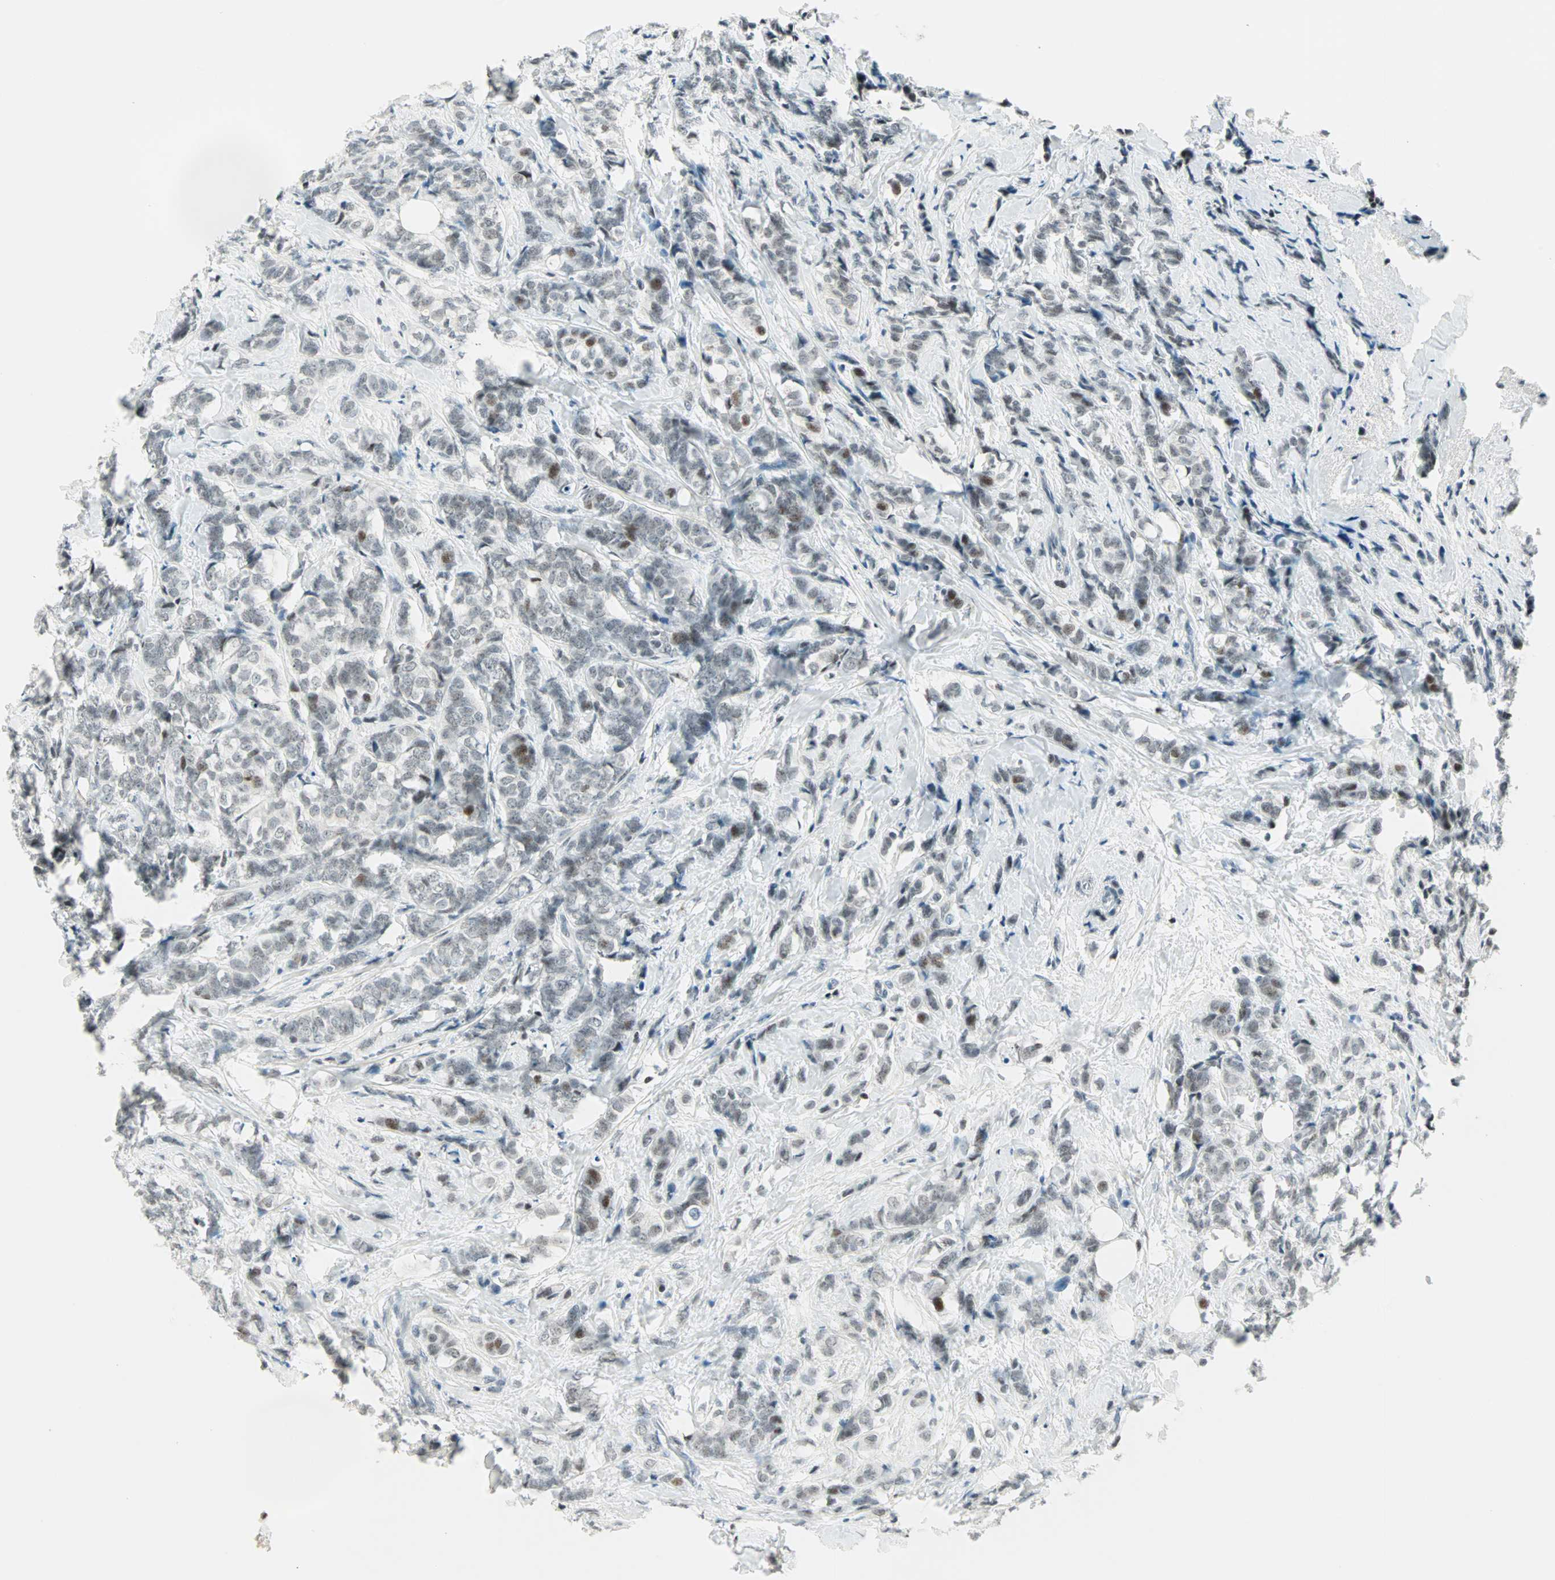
{"staining": {"intensity": "weak", "quantity": "25%-75%", "location": "nuclear"}, "tissue": "breast cancer", "cell_type": "Tumor cells", "image_type": "cancer", "snomed": [{"axis": "morphology", "description": "Lobular carcinoma"}, {"axis": "topography", "description": "Breast"}], "caption": "Immunohistochemical staining of lobular carcinoma (breast) demonstrates weak nuclear protein expression in approximately 25%-75% of tumor cells. (Brightfield microscopy of DAB IHC at high magnification).", "gene": "SIN3A", "patient": {"sex": "female", "age": 60}}